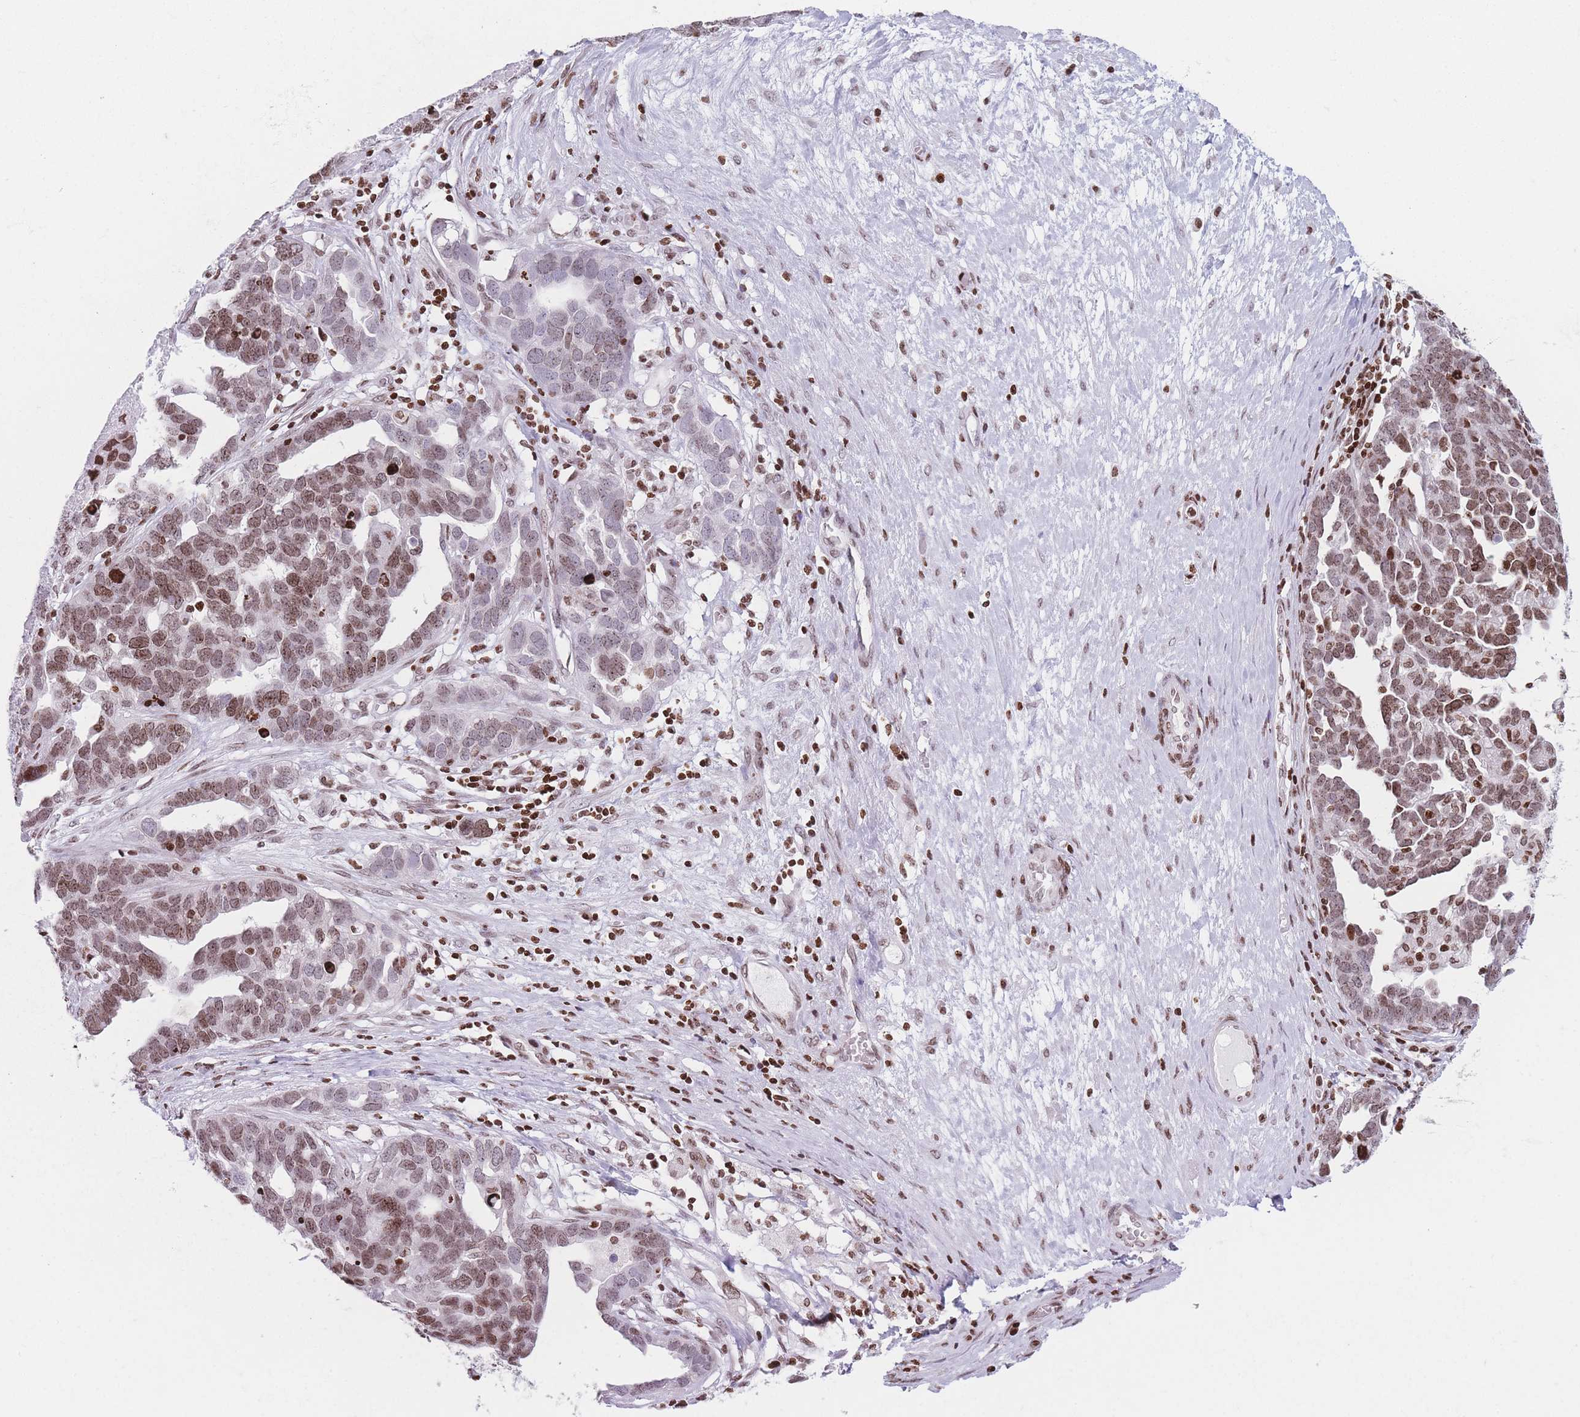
{"staining": {"intensity": "moderate", "quantity": ">75%", "location": "nuclear"}, "tissue": "ovarian cancer", "cell_type": "Tumor cells", "image_type": "cancer", "snomed": [{"axis": "morphology", "description": "Cystadenocarcinoma, serous, NOS"}, {"axis": "topography", "description": "Ovary"}], "caption": "Protein staining exhibits moderate nuclear expression in about >75% of tumor cells in ovarian cancer (serous cystadenocarcinoma). Immunohistochemistry stains the protein of interest in brown and the nuclei are stained blue.", "gene": "AK9", "patient": {"sex": "female", "age": 54}}